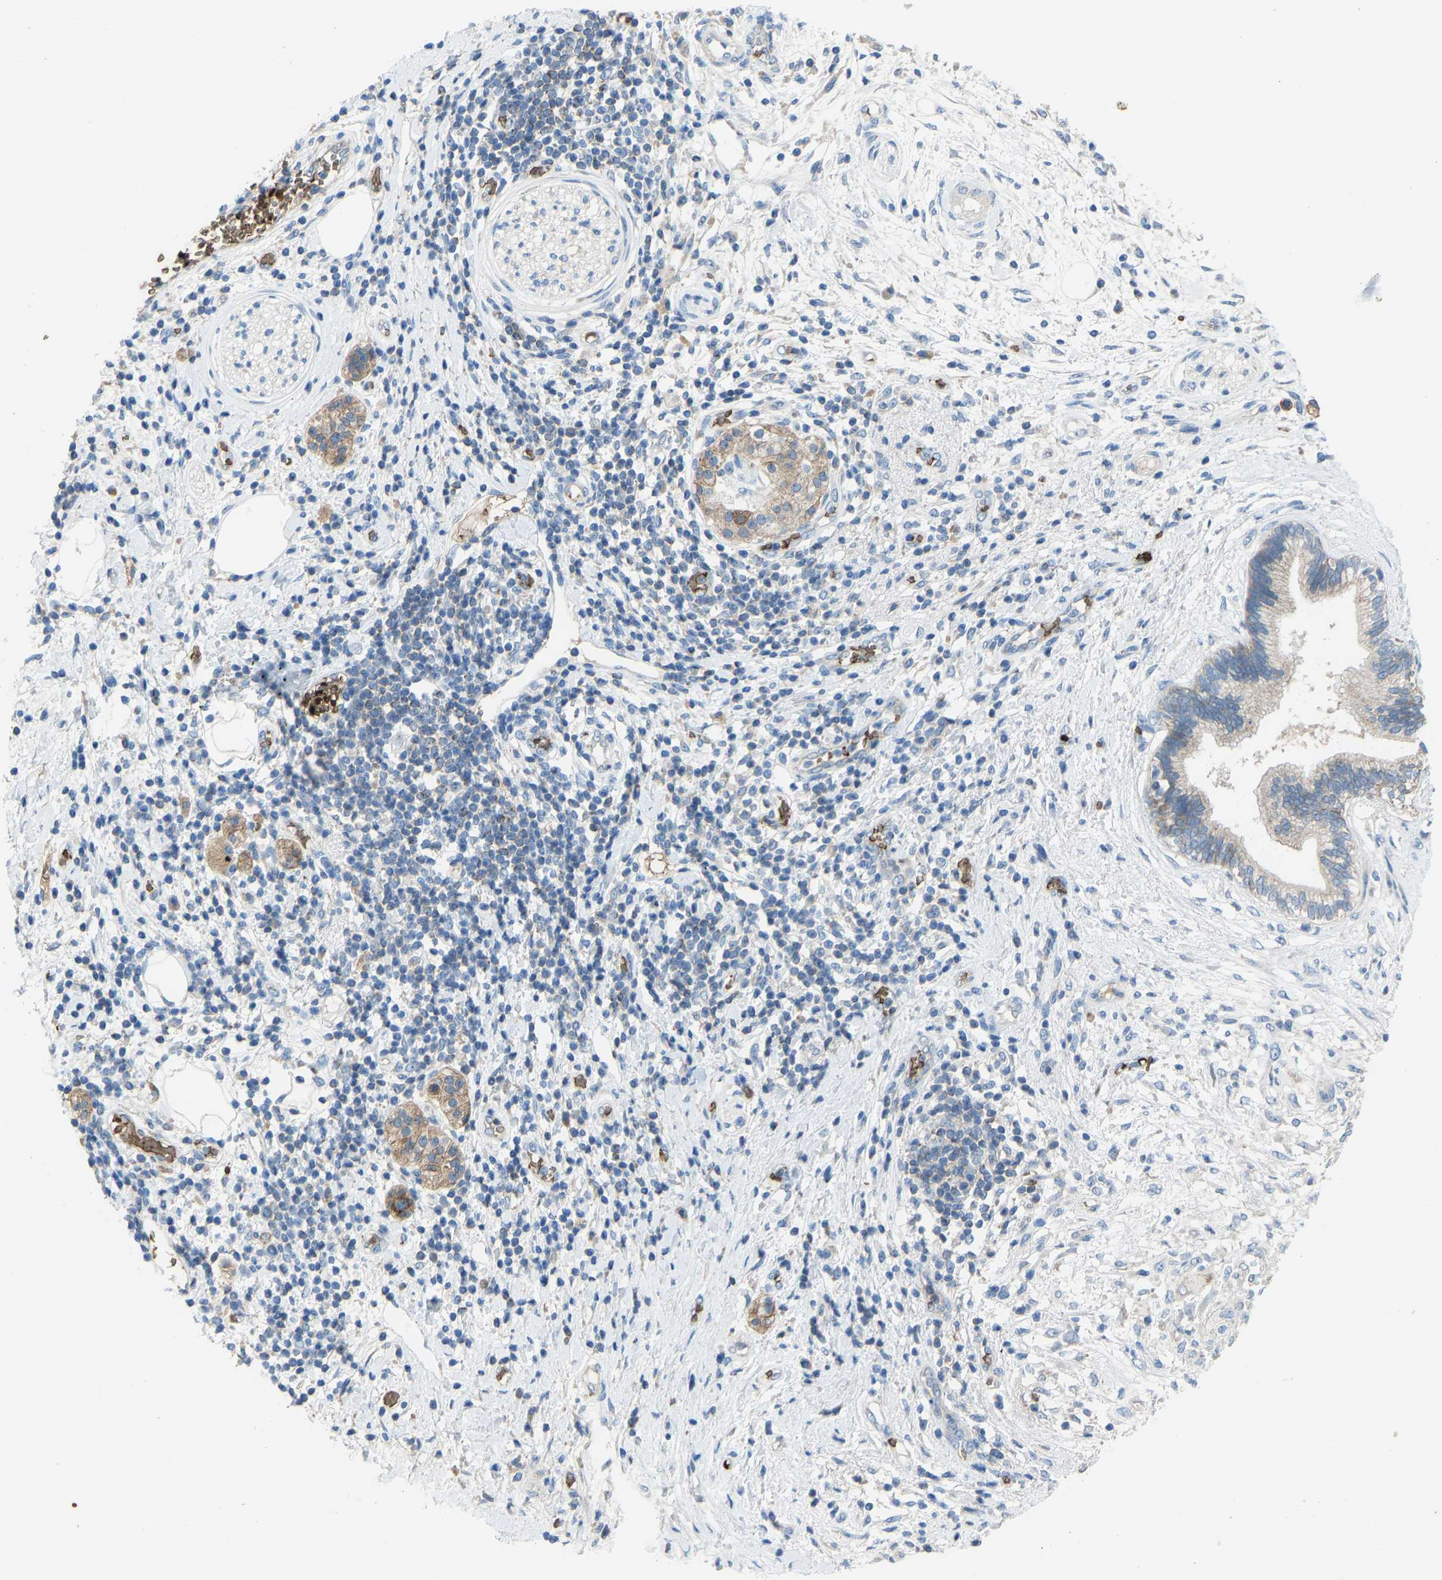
{"staining": {"intensity": "negative", "quantity": "none", "location": "none"}, "tissue": "pancreatic cancer", "cell_type": "Tumor cells", "image_type": "cancer", "snomed": [{"axis": "morphology", "description": "Adenocarcinoma, NOS"}, {"axis": "topography", "description": "Pancreas"}], "caption": "Immunohistochemical staining of human adenocarcinoma (pancreatic) exhibits no significant expression in tumor cells.", "gene": "PIGS", "patient": {"sex": "female", "age": 60}}